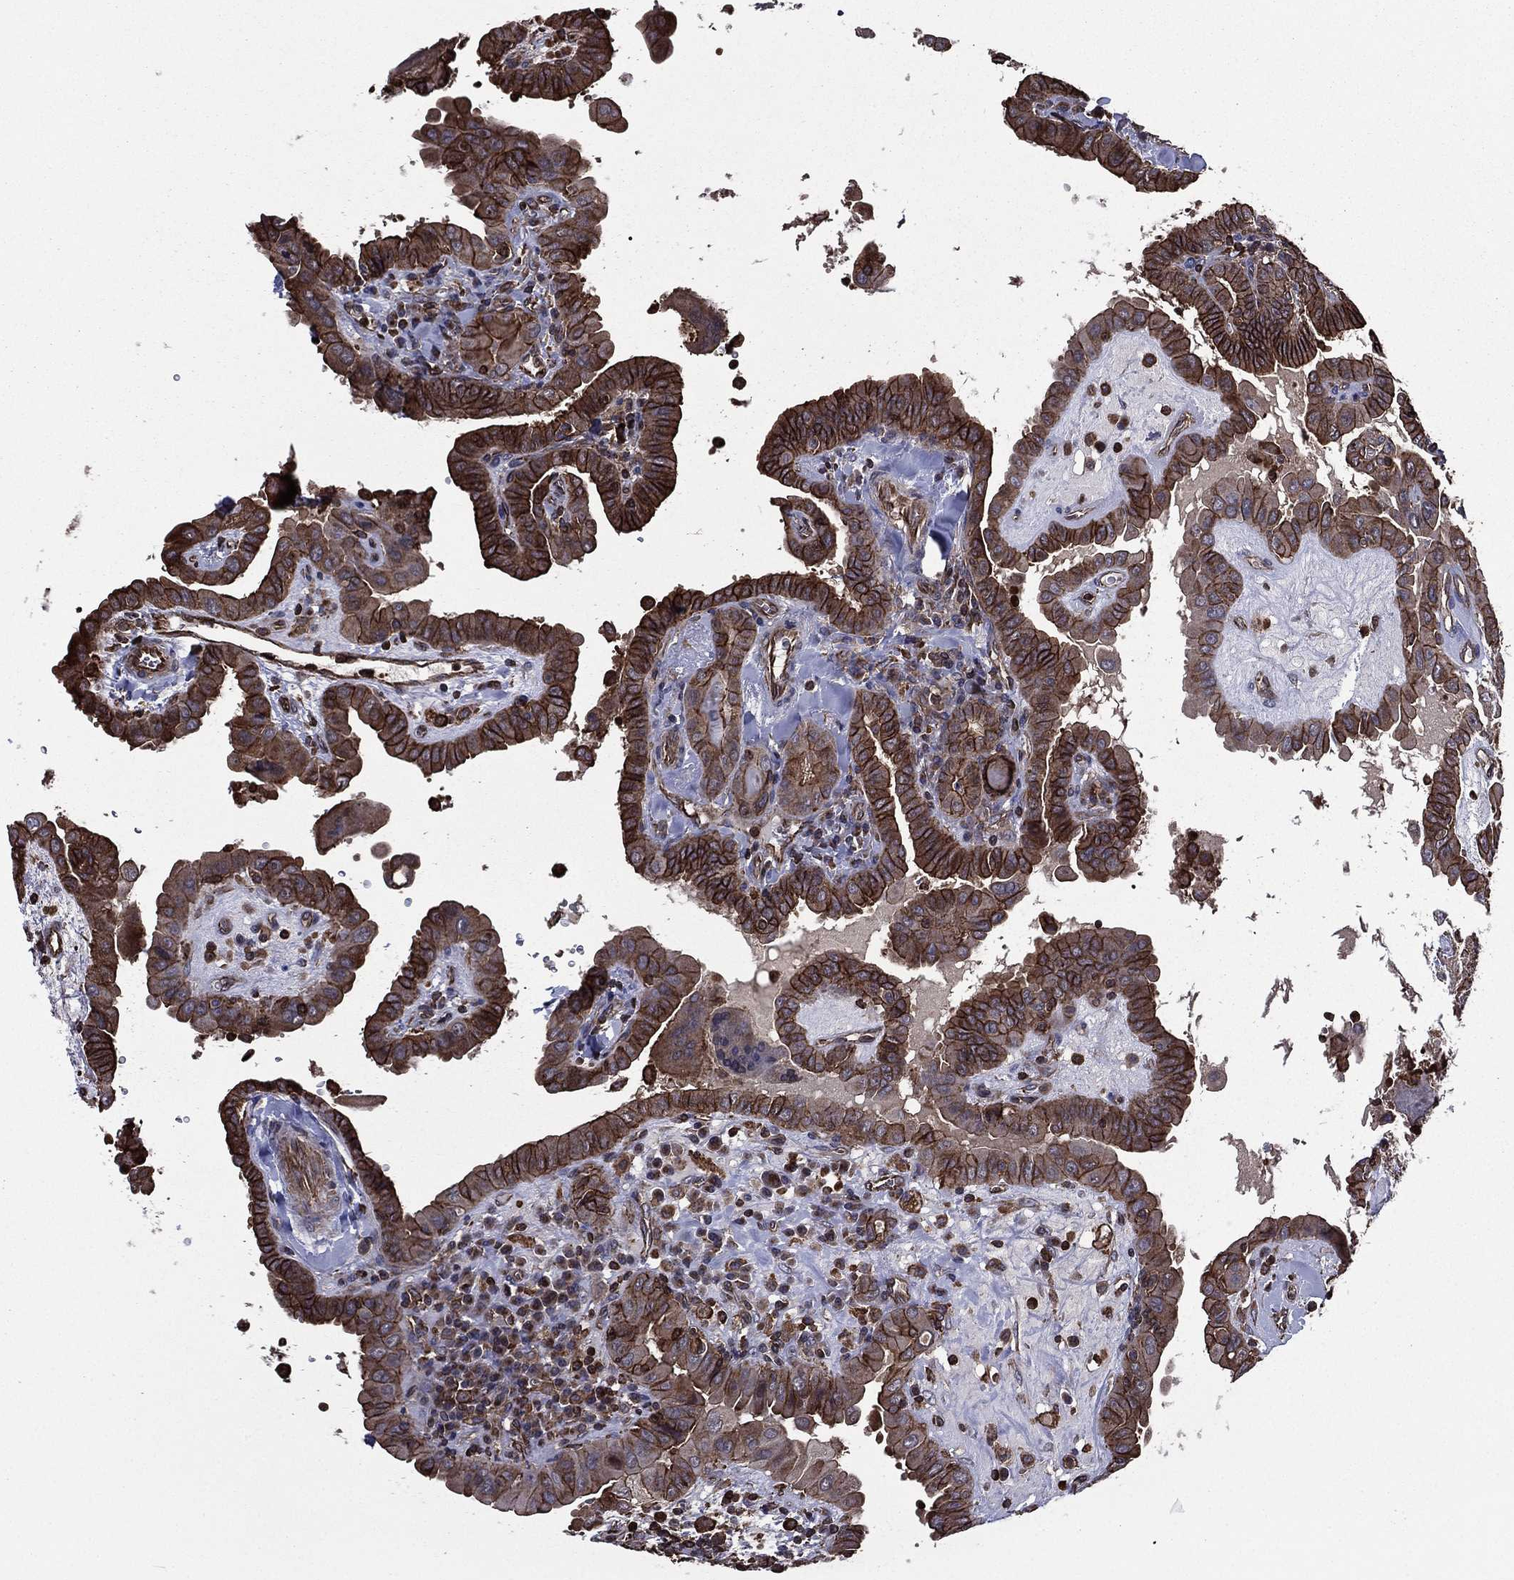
{"staining": {"intensity": "strong", "quantity": ">75%", "location": "cytoplasmic/membranous"}, "tissue": "thyroid cancer", "cell_type": "Tumor cells", "image_type": "cancer", "snomed": [{"axis": "morphology", "description": "Papillary adenocarcinoma, NOS"}, {"axis": "topography", "description": "Thyroid gland"}], "caption": "Immunohistochemical staining of human papillary adenocarcinoma (thyroid) exhibits high levels of strong cytoplasmic/membranous protein expression in approximately >75% of tumor cells. The protein is stained brown, and the nuclei are stained in blue (DAB (3,3'-diaminobenzidine) IHC with brightfield microscopy, high magnification).", "gene": "PLPP3", "patient": {"sex": "female", "age": 37}}